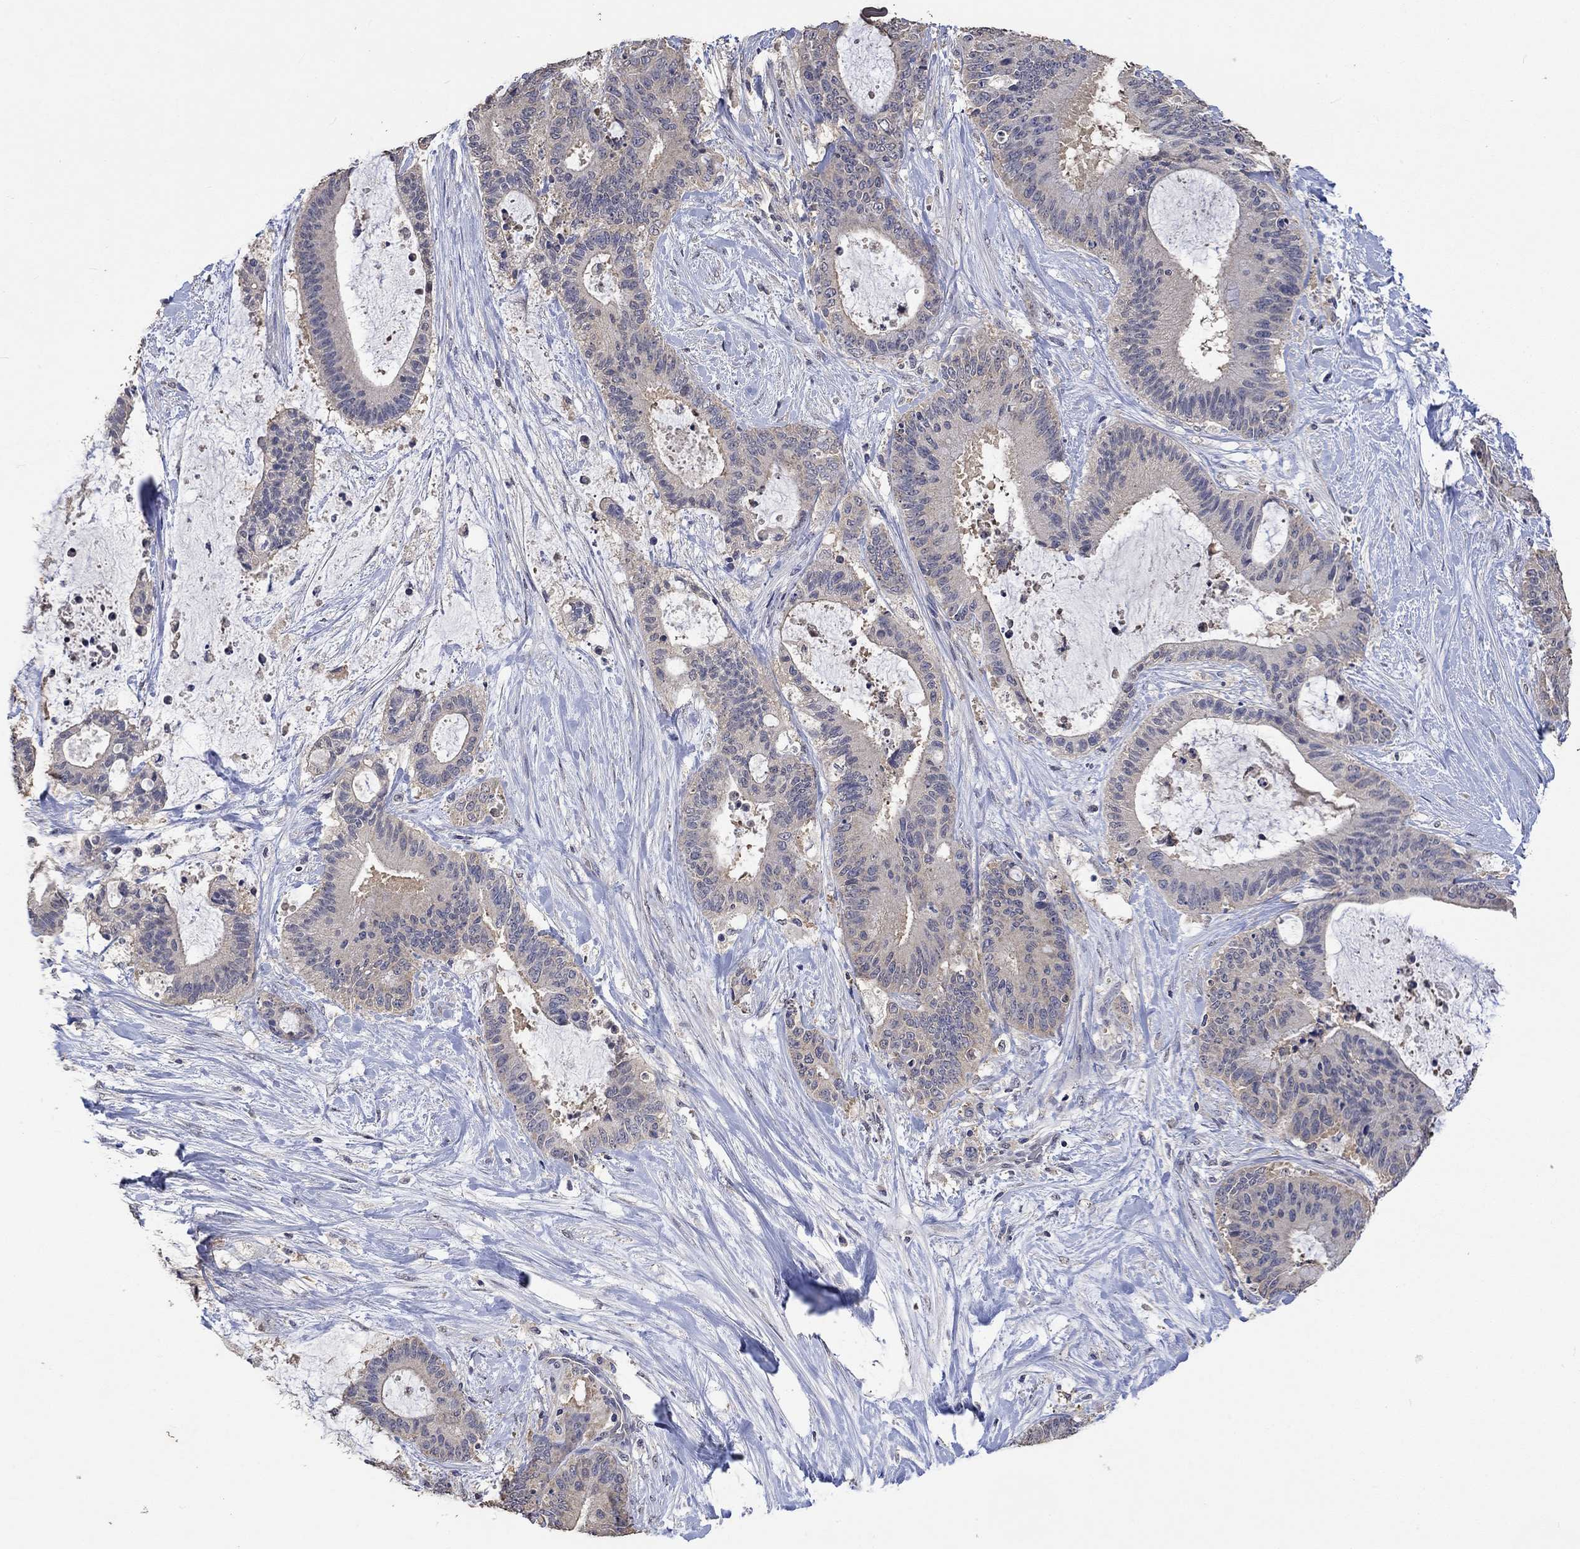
{"staining": {"intensity": "negative", "quantity": "none", "location": "none"}, "tissue": "liver cancer", "cell_type": "Tumor cells", "image_type": "cancer", "snomed": [{"axis": "morphology", "description": "Cholangiocarcinoma"}, {"axis": "topography", "description": "Liver"}], "caption": "A high-resolution histopathology image shows immunohistochemistry (IHC) staining of cholangiocarcinoma (liver), which exhibits no significant staining in tumor cells.", "gene": "PTPN20", "patient": {"sex": "female", "age": 73}}